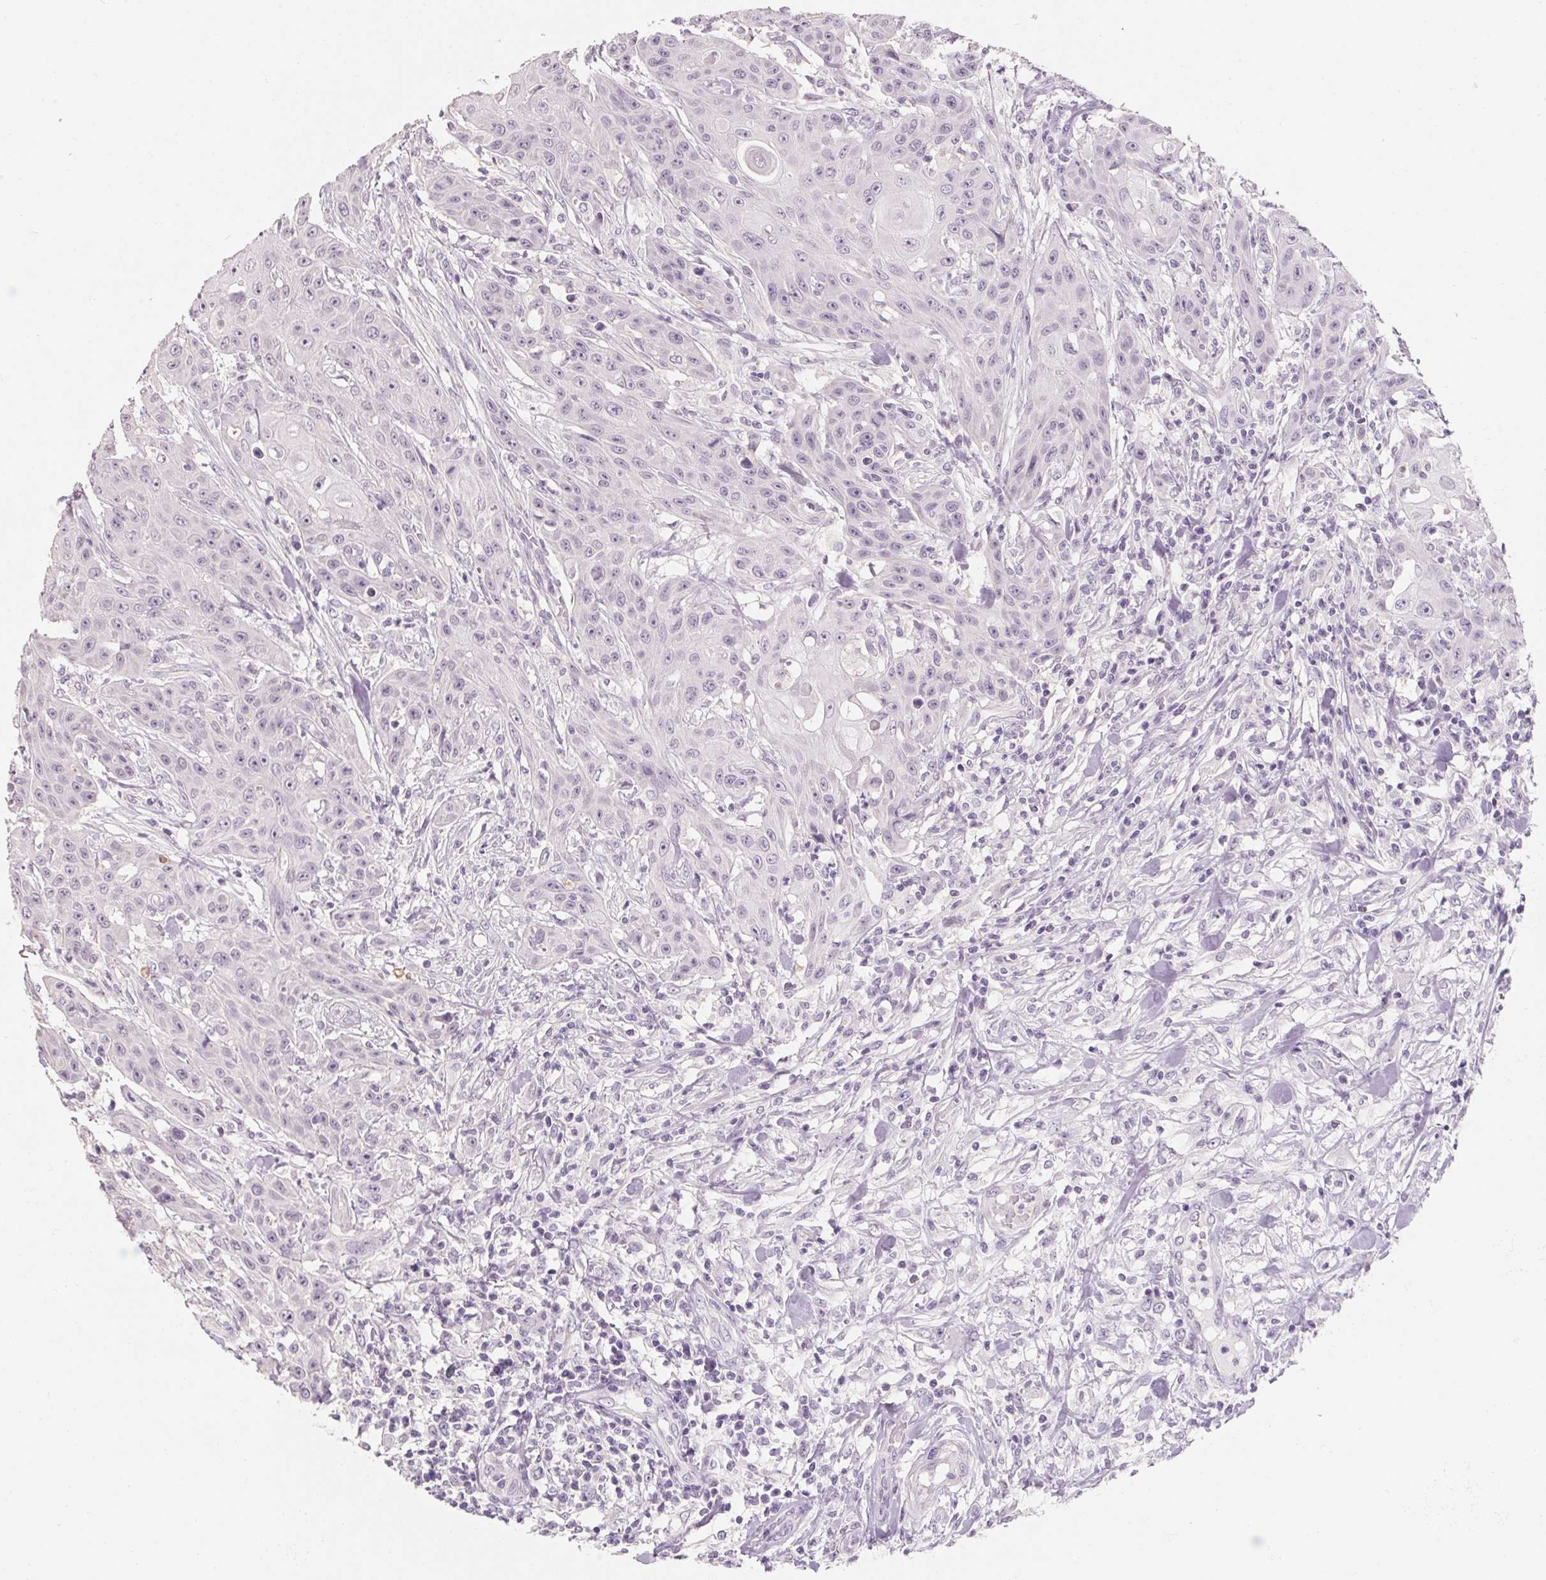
{"staining": {"intensity": "negative", "quantity": "none", "location": "none"}, "tissue": "head and neck cancer", "cell_type": "Tumor cells", "image_type": "cancer", "snomed": [{"axis": "morphology", "description": "Squamous cell carcinoma, NOS"}, {"axis": "topography", "description": "Oral tissue"}, {"axis": "topography", "description": "Head-Neck"}], "caption": "This is an IHC micrograph of head and neck cancer. There is no positivity in tumor cells.", "gene": "CAPZA3", "patient": {"sex": "female", "age": 55}}